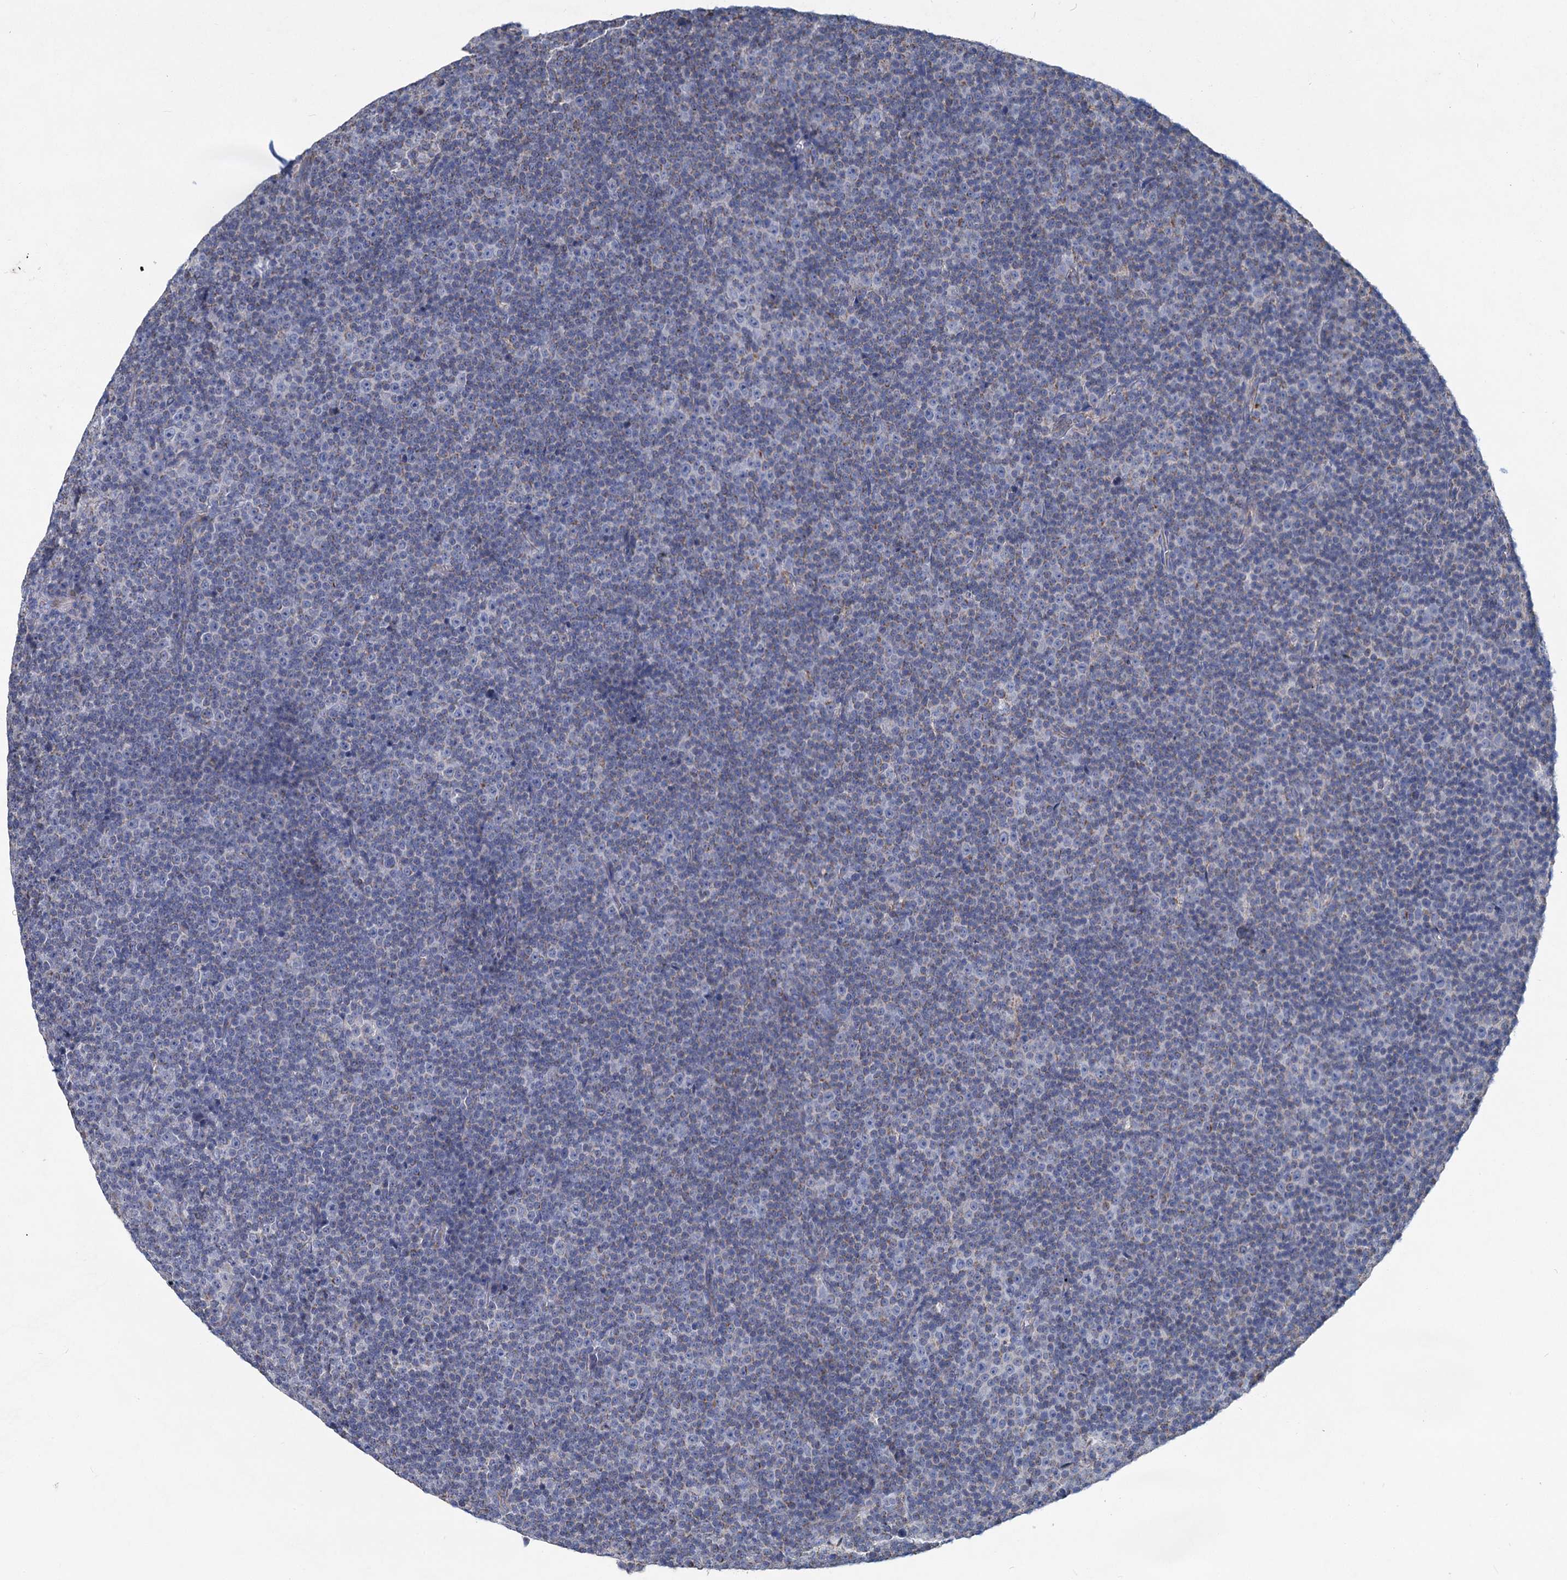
{"staining": {"intensity": "negative", "quantity": "none", "location": "none"}, "tissue": "lymphoma", "cell_type": "Tumor cells", "image_type": "cancer", "snomed": [{"axis": "morphology", "description": "Malignant lymphoma, non-Hodgkin's type, Low grade"}, {"axis": "topography", "description": "Lymph node"}], "caption": "A histopathology image of lymphoma stained for a protein exhibits no brown staining in tumor cells.", "gene": "NDUFC2", "patient": {"sex": "female", "age": 67}}